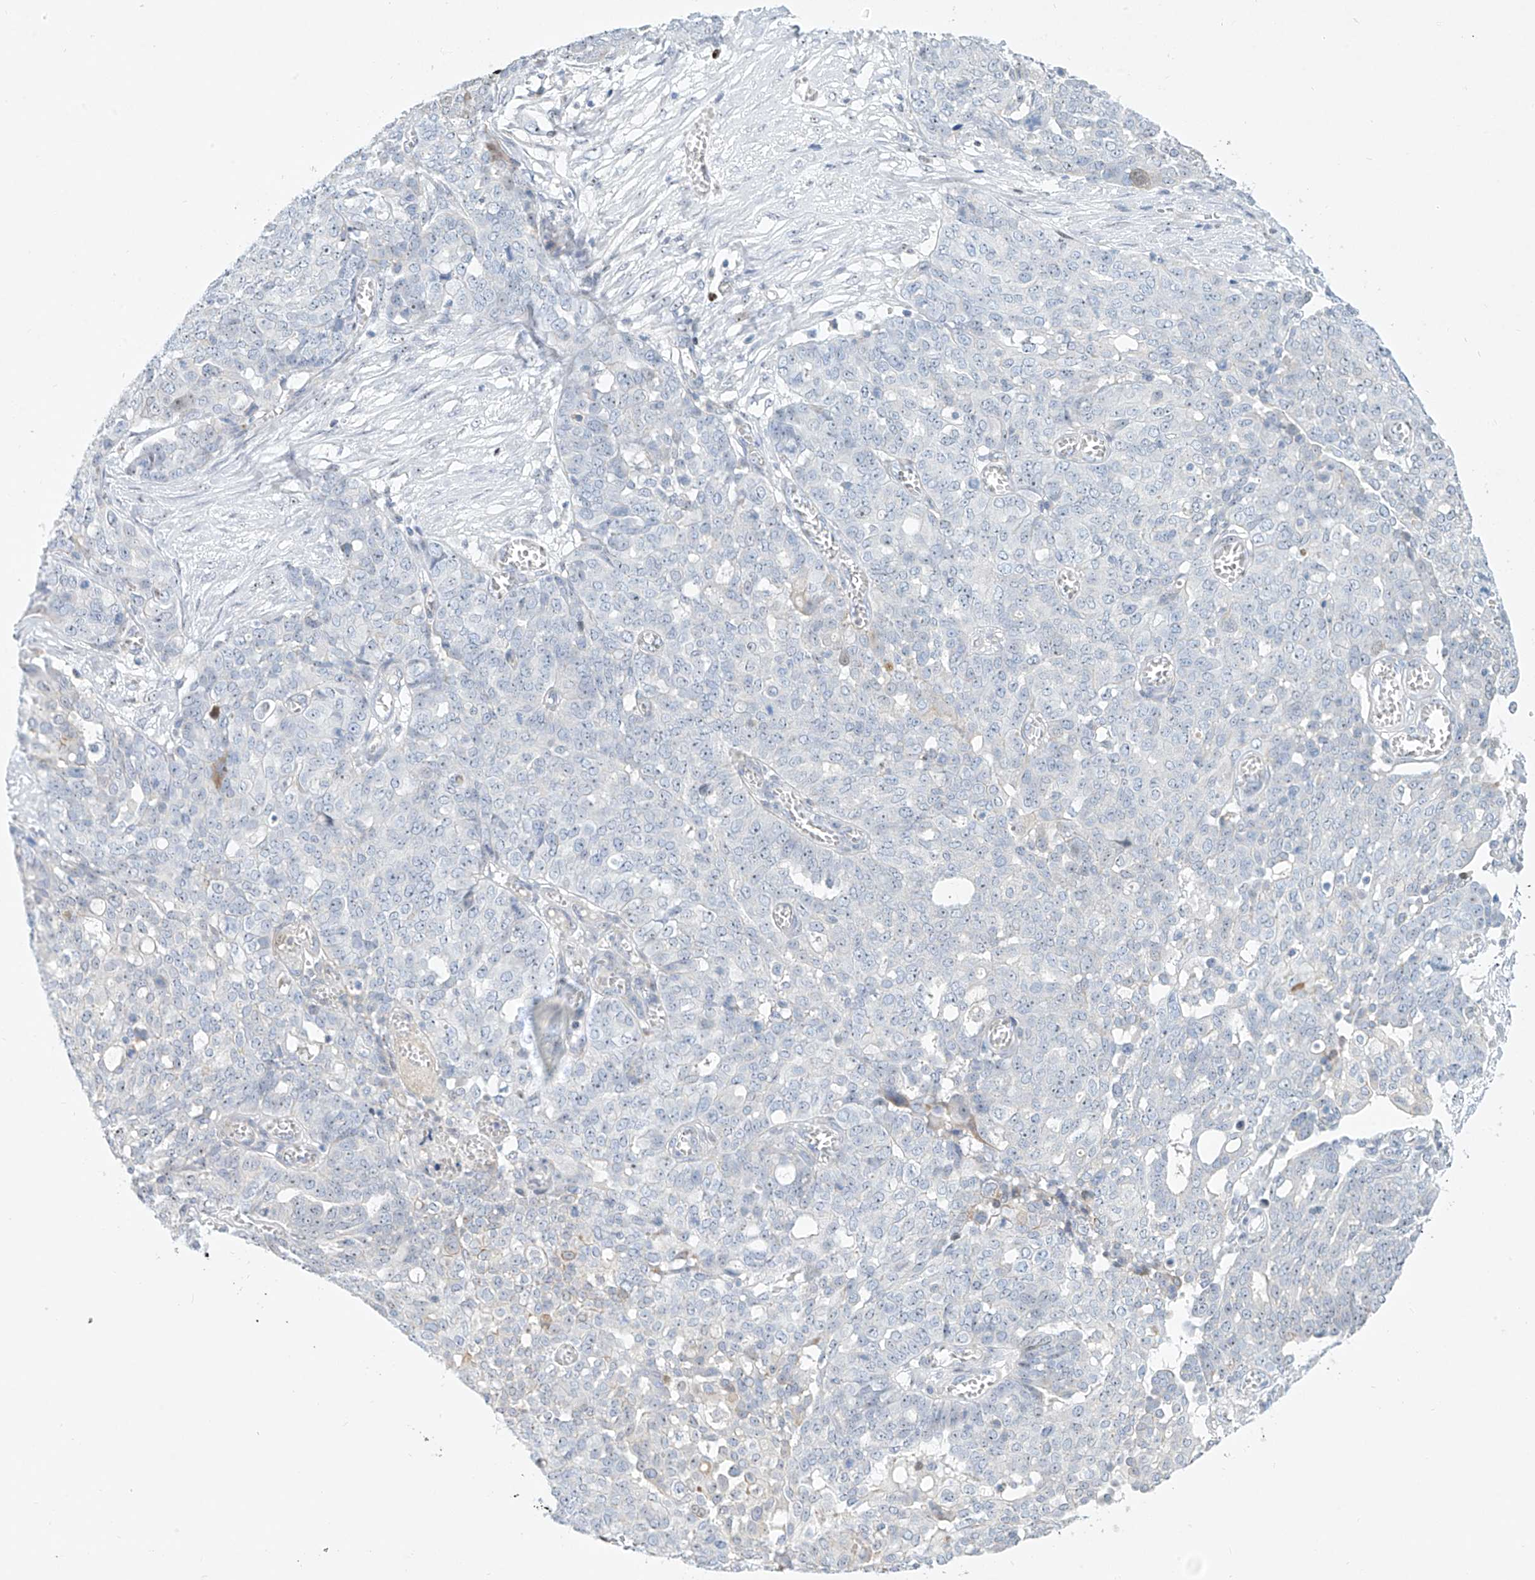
{"staining": {"intensity": "negative", "quantity": "none", "location": "none"}, "tissue": "ovarian cancer", "cell_type": "Tumor cells", "image_type": "cancer", "snomed": [{"axis": "morphology", "description": "Cystadenocarcinoma, serous, NOS"}, {"axis": "topography", "description": "Soft tissue"}, {"axis": "topography", "description": "Ovary"}], "caption": "Tumor cells show no significant protein positivity in ovarian cancer (serous cystadenocarcinoma).", "gene": "SNU13", "patient": {"sex": "female", "age": 57}}